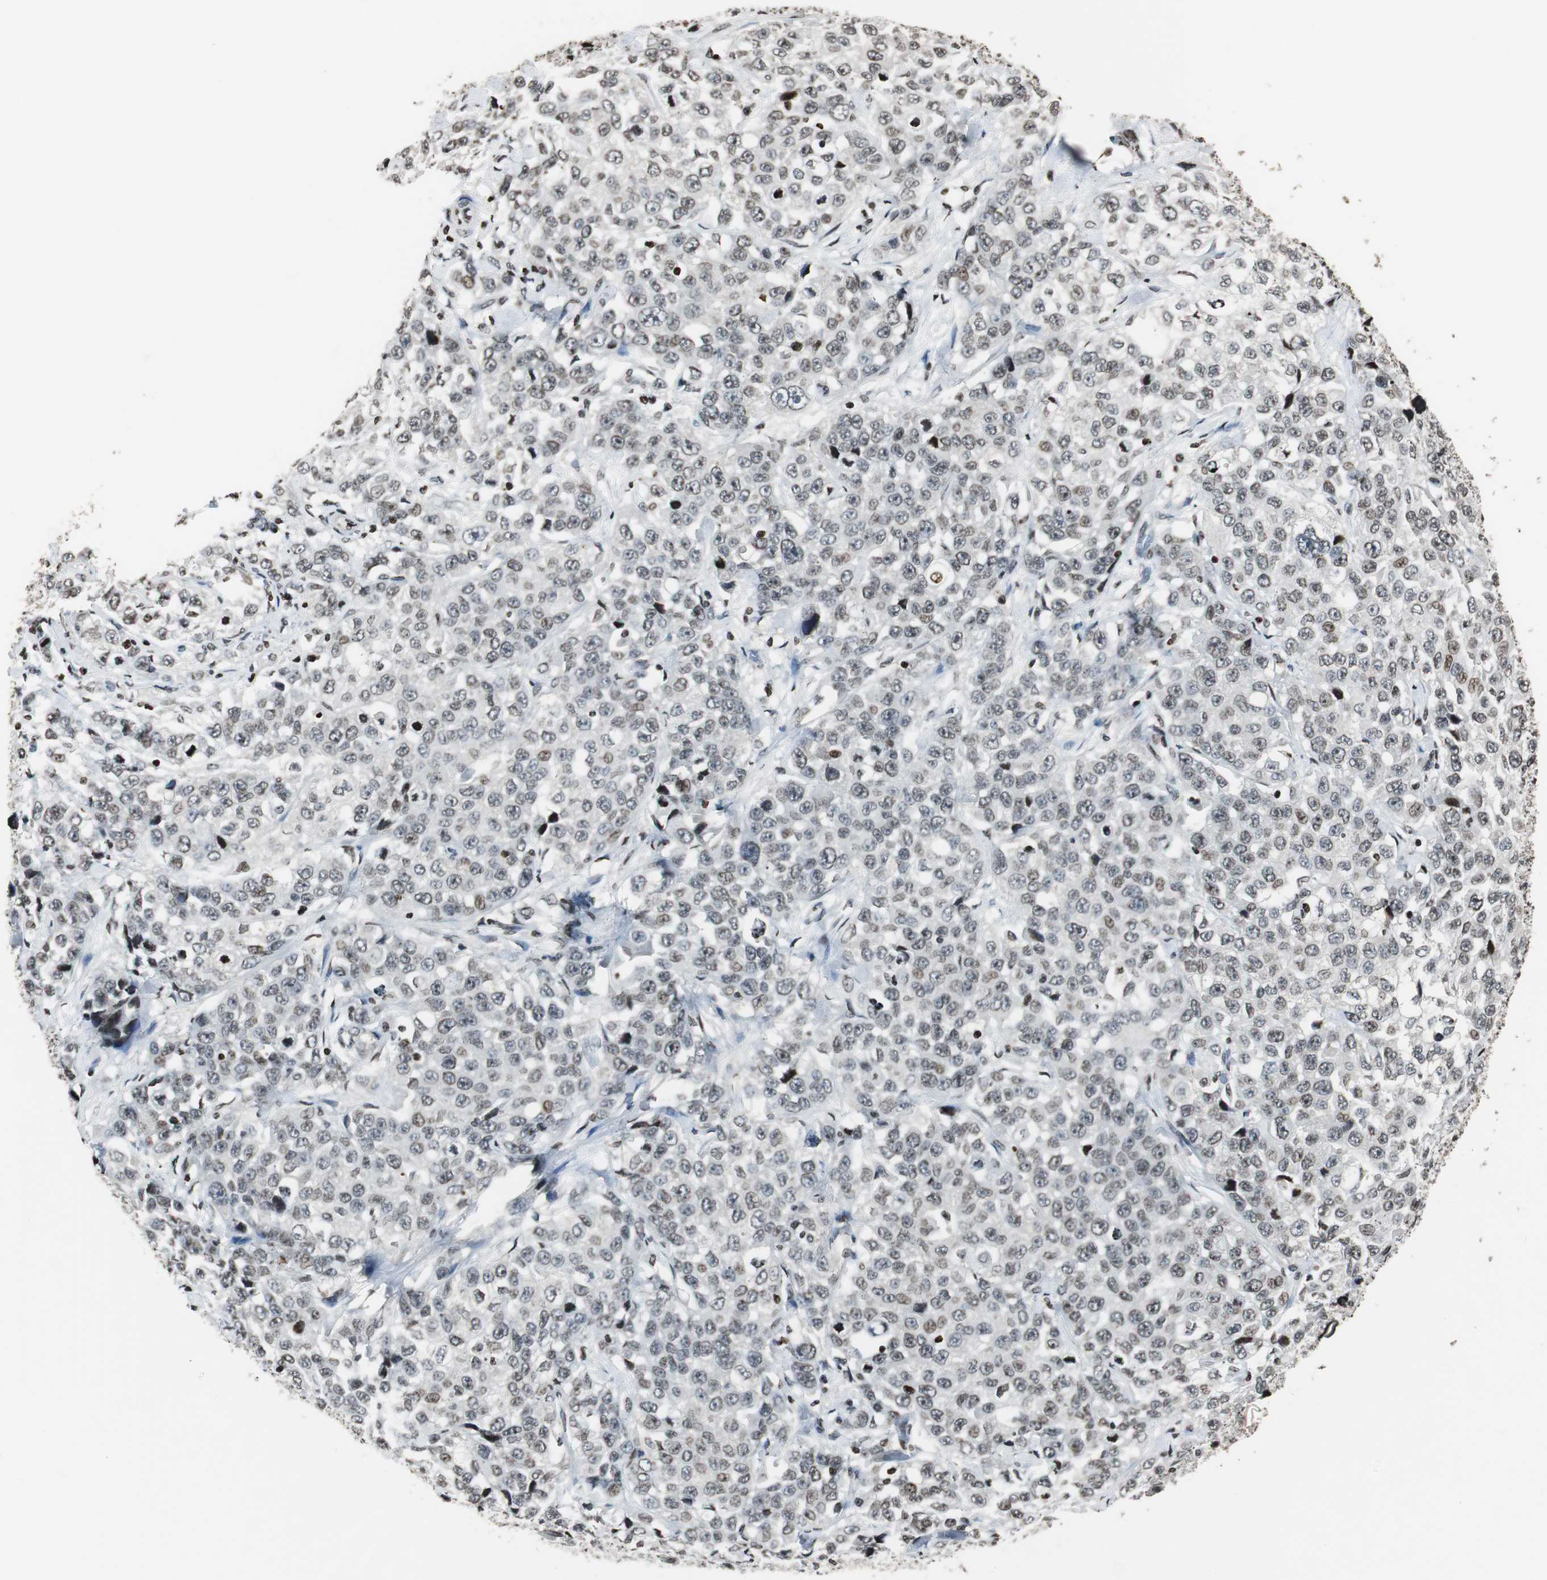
{"staining": {"intensity": "moderate", "quantity": ">75%", "location": "nuclear"}, "tissue": "stomach cancer", "cell_type": "Tumor cells", "image_type": "cancer", "snomed": [{"axis": "morphology", "description": "Normal tissue, NOS"}, {"axis": "morphology", "description": "Adenocarcinoma, NOS"}, {"axis": "topography", "description": "Stomach"}], "caption": "The micrograph displays a brown stain indicating the presence of a protein in the nuclear of tumor cells in adenocarcinoma (stomach).", "gene": "PAXIP1", "patient": {"sex": "male", "age": 48}}